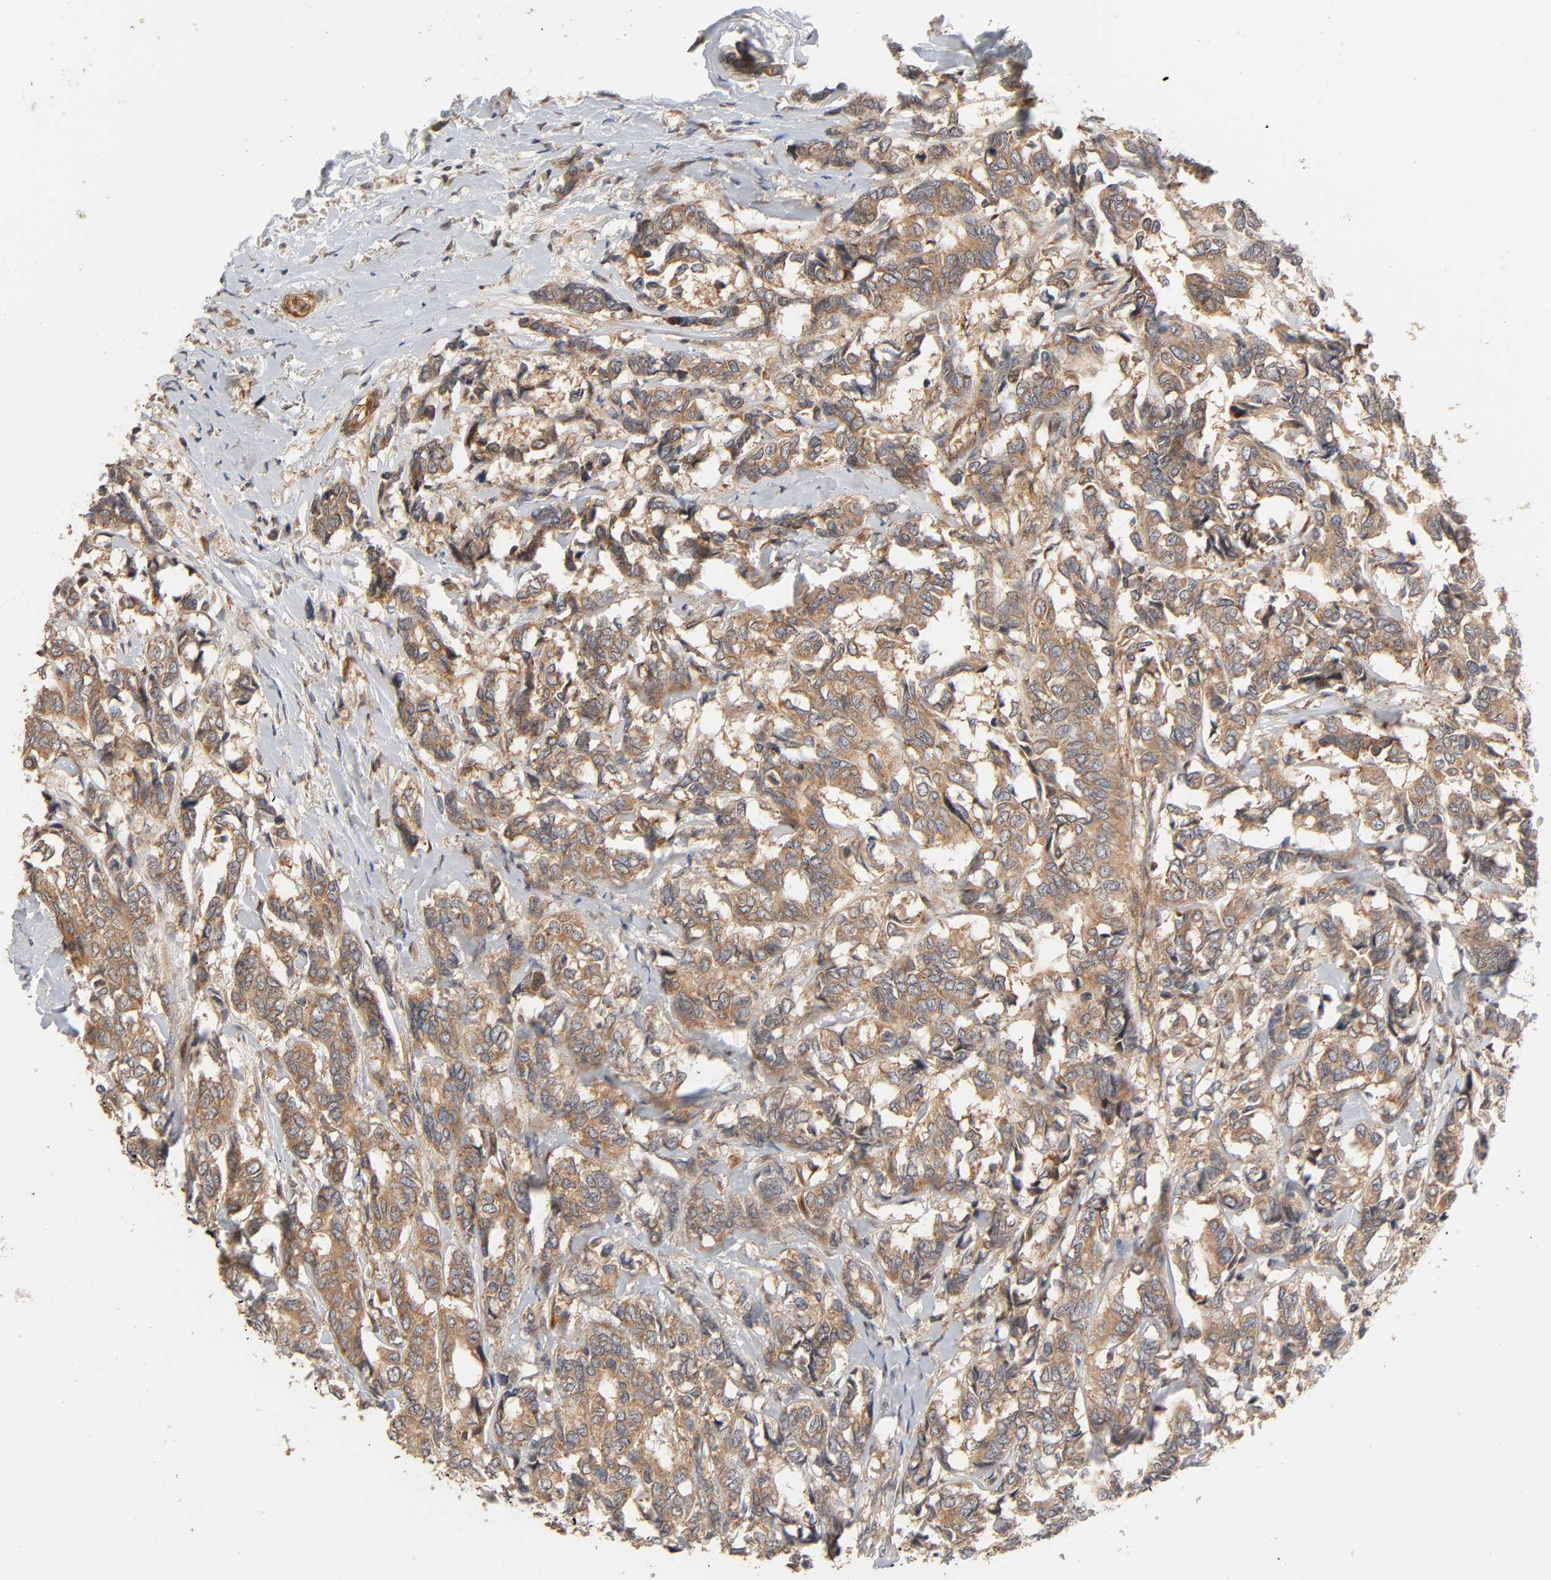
{"staining": {"intensity": "moderate", "quantity": ">75%", "location": "cytoplasmic/membranous"}, "tissue": "breast cancer", "cell_type": "Tumor cells", "image_type": "cancer", "snomed": [{"axis": "morphology", "description": "Duct carcinoma"}, {"axis": "topography", "description": "Breast"}], "caption": "Tumor cells show medium levels of moderate cytoplasmic/membranous positivity in approximately >75% of cells in human breast cancer (intraductal carcinoma).", "gene": "NEMF", "patient": {"sex": "female", "age": 87}}